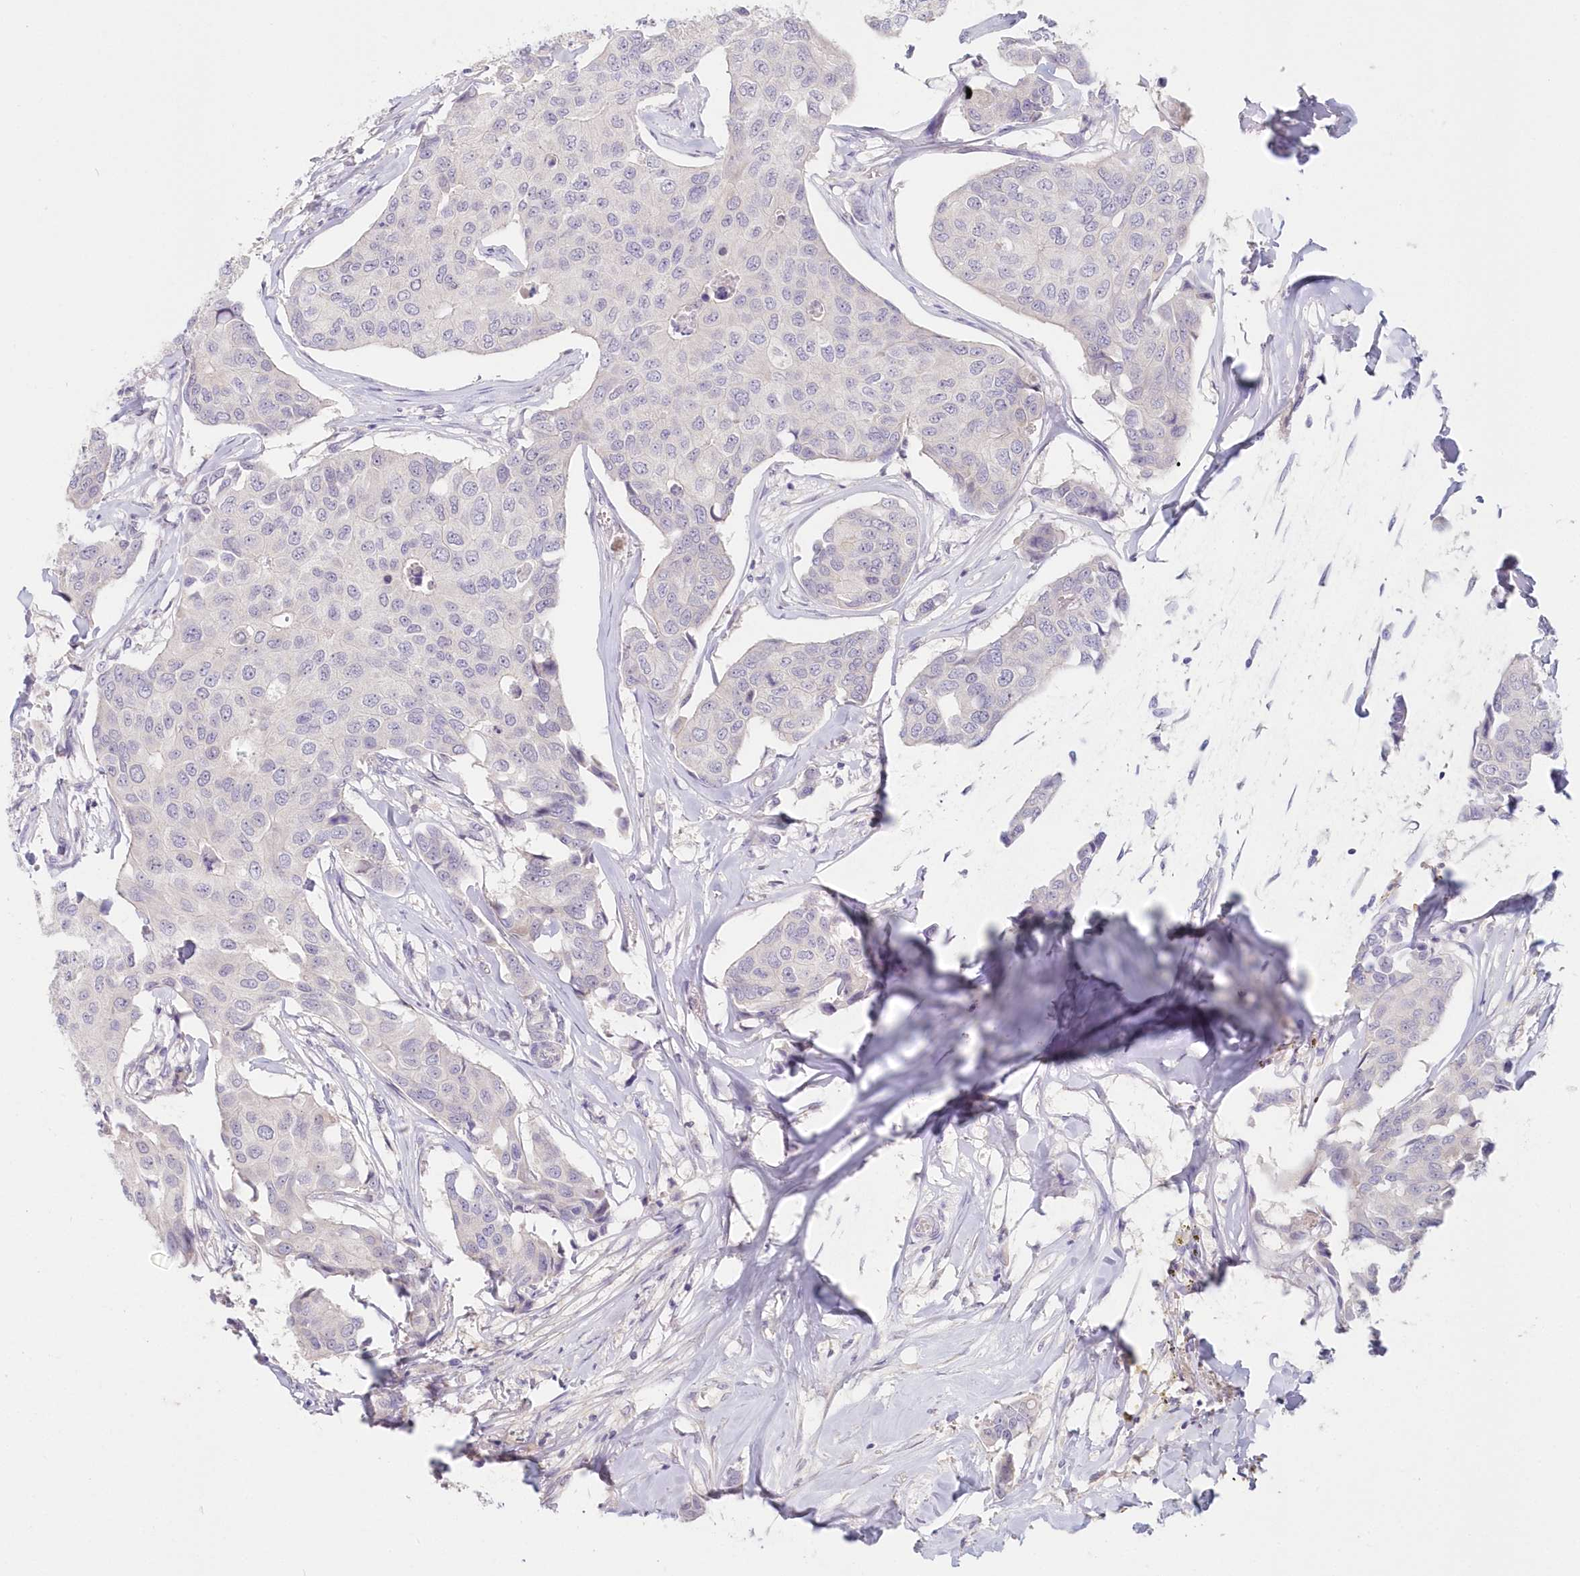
{"staining": {"intensity": "negative", "quantity": "none", "location": "none"}, "tissue": "breast cancer", "cell_type": "Tumor cells", "image_type": "cancer", "snomed": [{"axis": "morphology", "description": "Duct carcinoma"}, {"axis": "topography", "description": "Breast"}], "caption": "IHC of human breast cancer shows no positivity in tumor cells.", "gene": "KATNA1", "patient": {"sex": "female", "age": 80}}